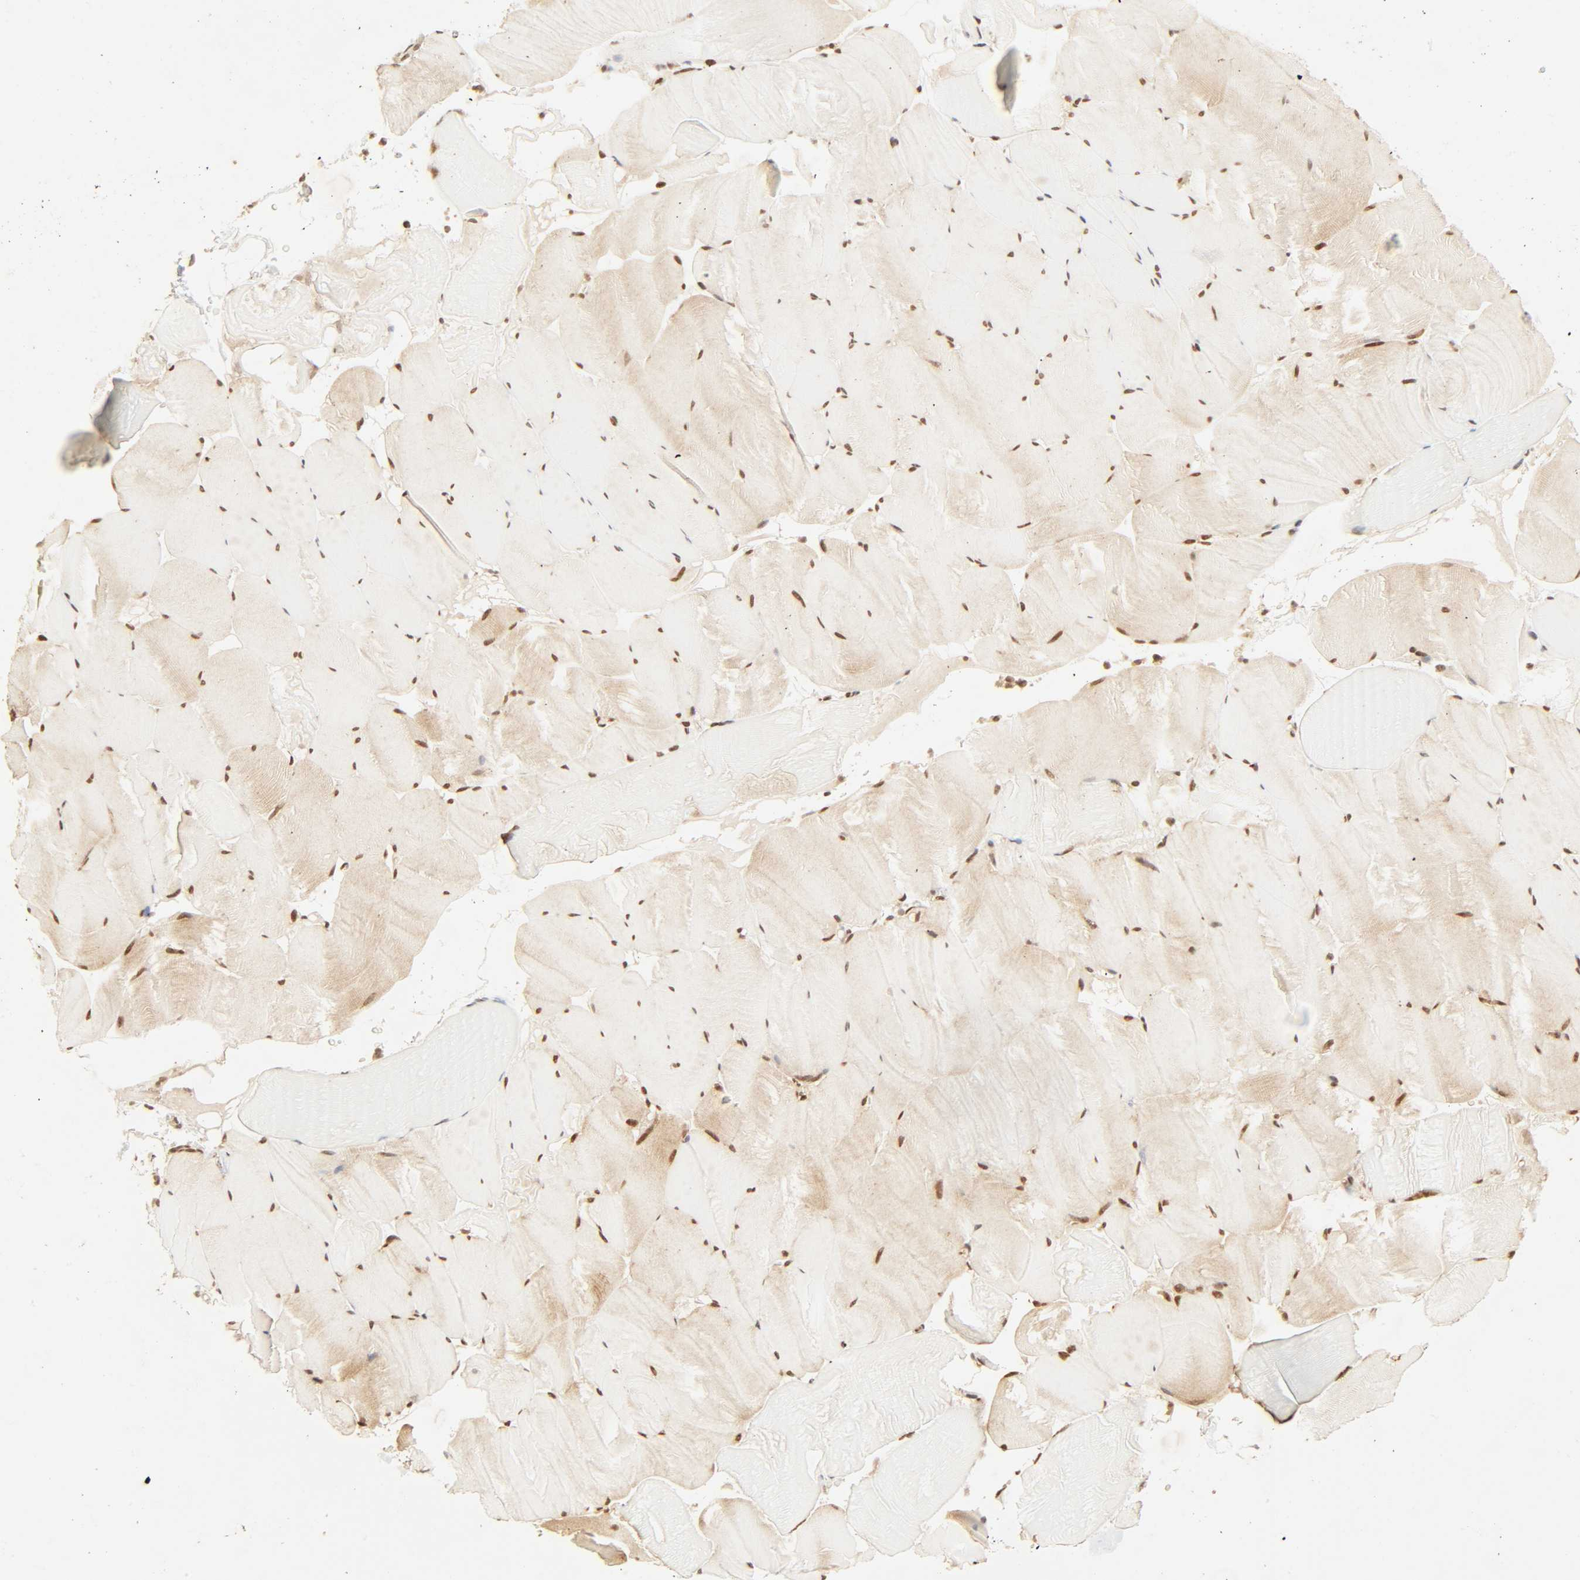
{"staining": {"intensity": "moderate", "quantity": "25%-75%", "location": "cytoplasmic/membranous,nuclear"}, "tissue": "skeletal muscle", "cell_type": "Myocytes", "image_type": "normal", "snomed": [{"axis": "morphology", "description": "Normal tissue, NOS"}, {"axis": "topography", "description": "Skeletal muscle"}], "caption": "Protein expression analysis of benign skeletal muscle demonstrates moderate cytoplasmic/membranous,nuclear staining in about 25%-75% of myocytes.", "gene": "UBC", "patient": {"sex": "male", "age": 62}}